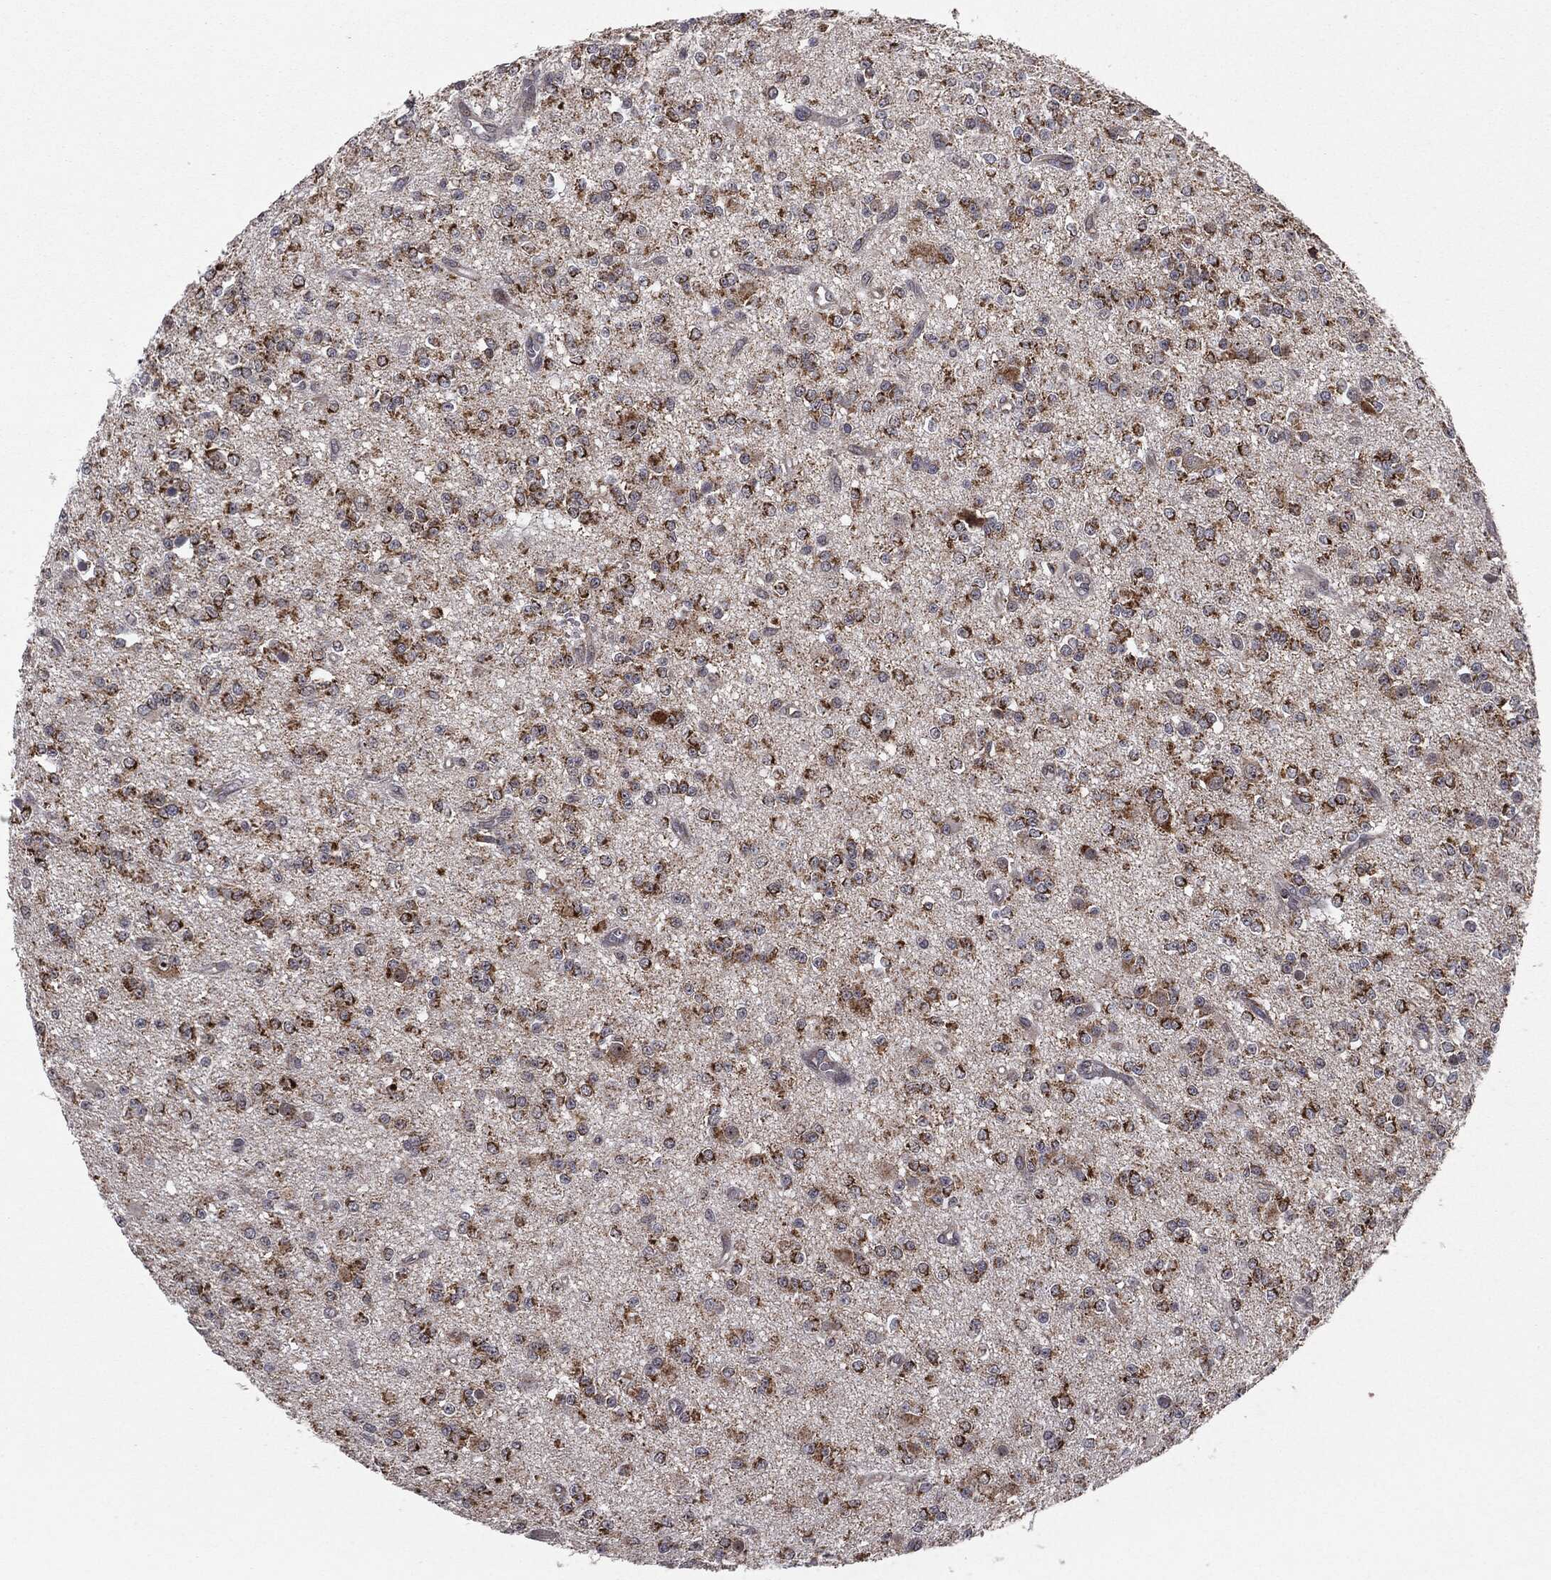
{"staining": {"intensity": "strong", "quantity": "25%-75%", "location": "cytoplasmic/membranous"}, "tissue": "glioma", "cell_type": "Tumor cells", "image_type": "cancer", "snomed": [{"axis": "morphology", "description": "Glioma, malignant, Low grade"}, {"axis": "topography", "description": "Brain"}], "caption": "Immunohistochemical staining of malignant glioma (low-grade) reveals strong cytoplasmic/membranous protein positivity in approximately 25%-75% of tumor cells.", "gene": "CHCHD2", "patient": {"sex": "female", "age": 45}}